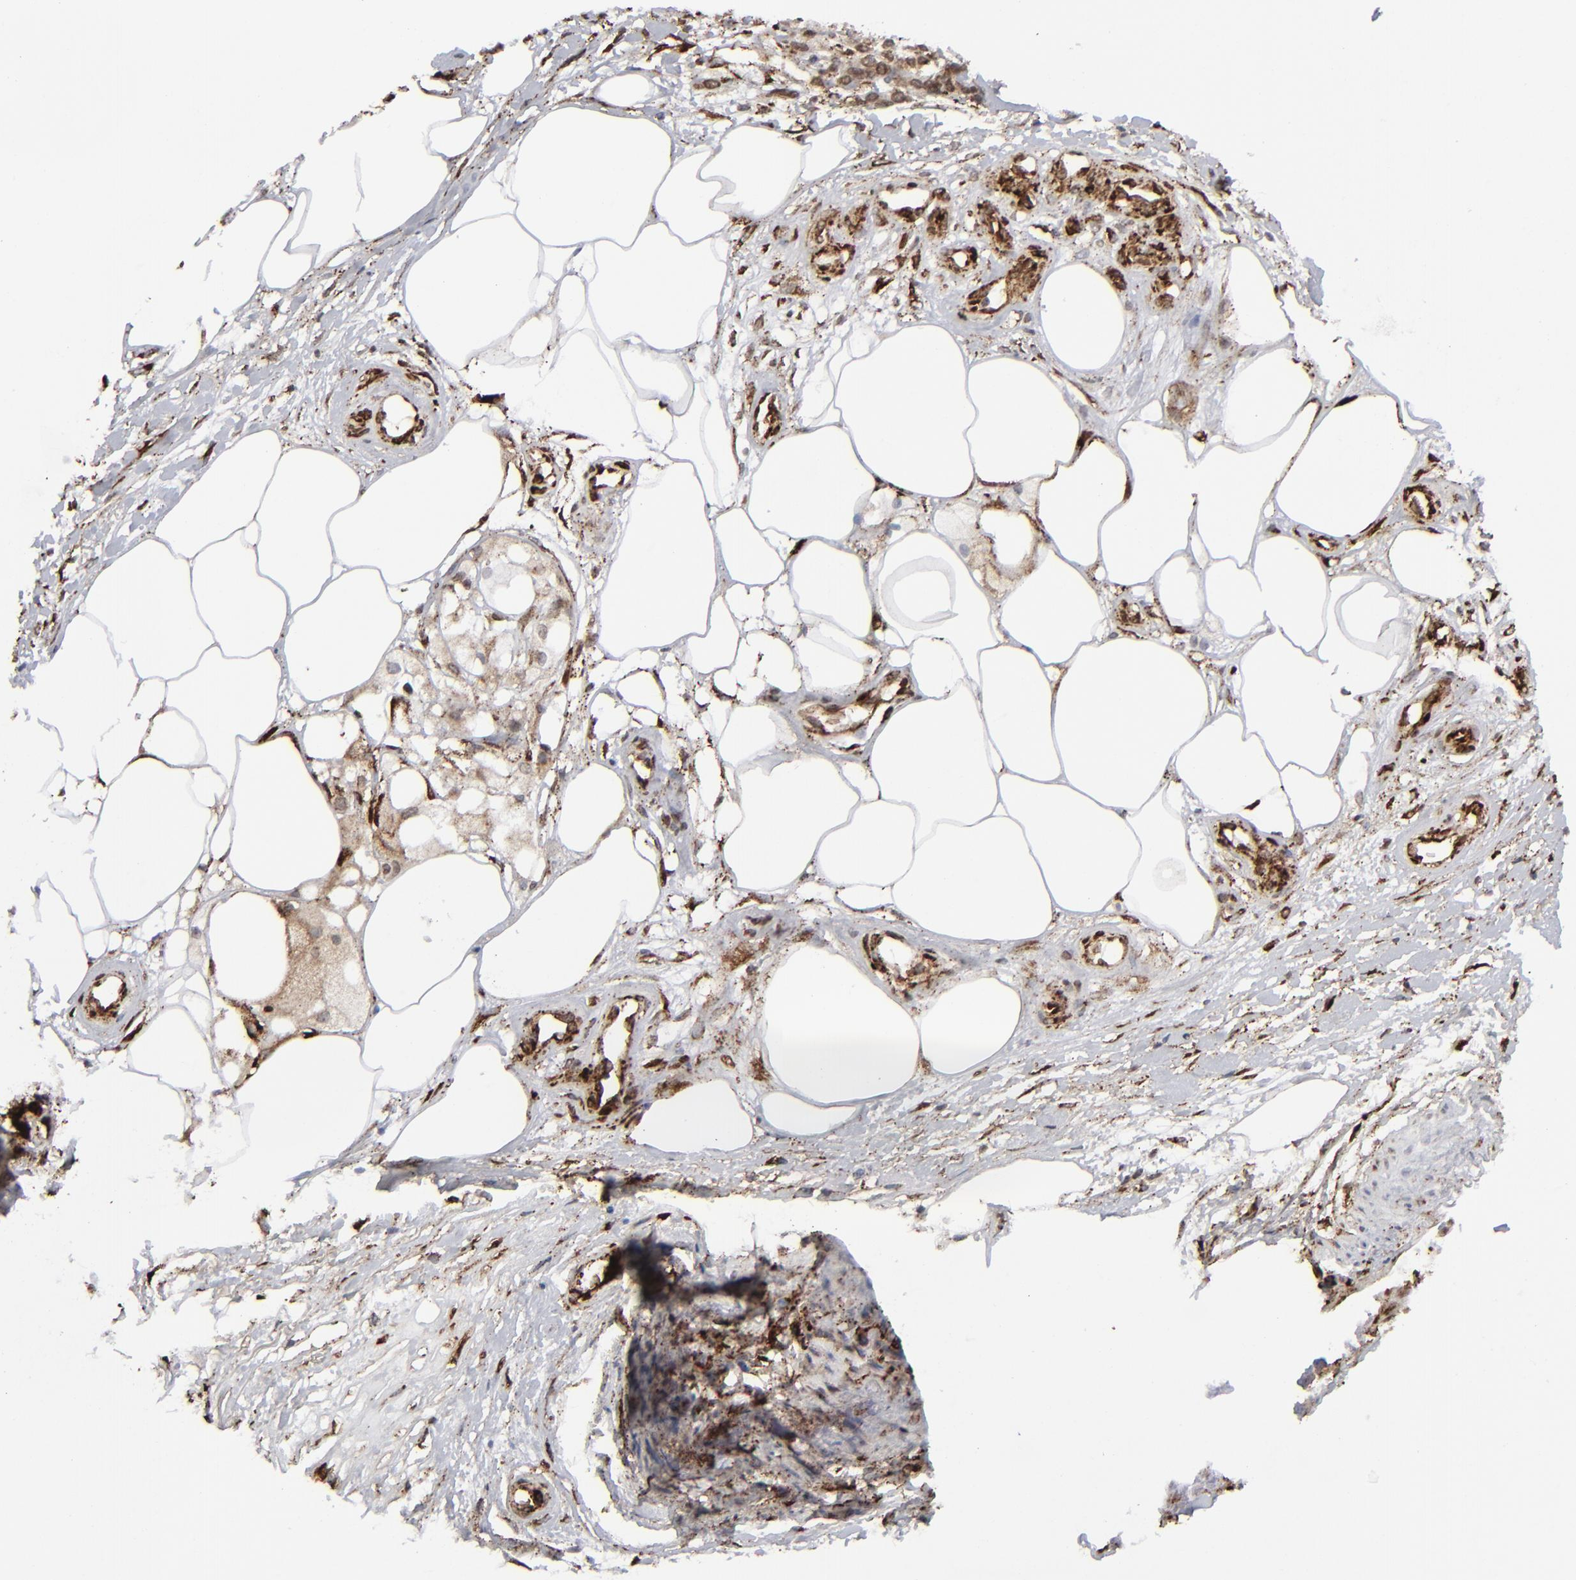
{"staining": {"intensity": "strong", "quantity": ">75%", "location": "cytoplasmic/membranous"}, "tissue": "melanoma", "cell_type": "Tumor cells", "image_type": "cancer", "snomed": [{"axis": "morphology", "description": "Malignant melanoma, NOS"}, {"axis": "topography", "description": "Skin"}], "caption": "Strong cytoplasmic/membranous positivity is present in about >75% of tumor cells in melanoma.", "gene": "SPARC", "patient": {"sex": "female", "age": 85}}